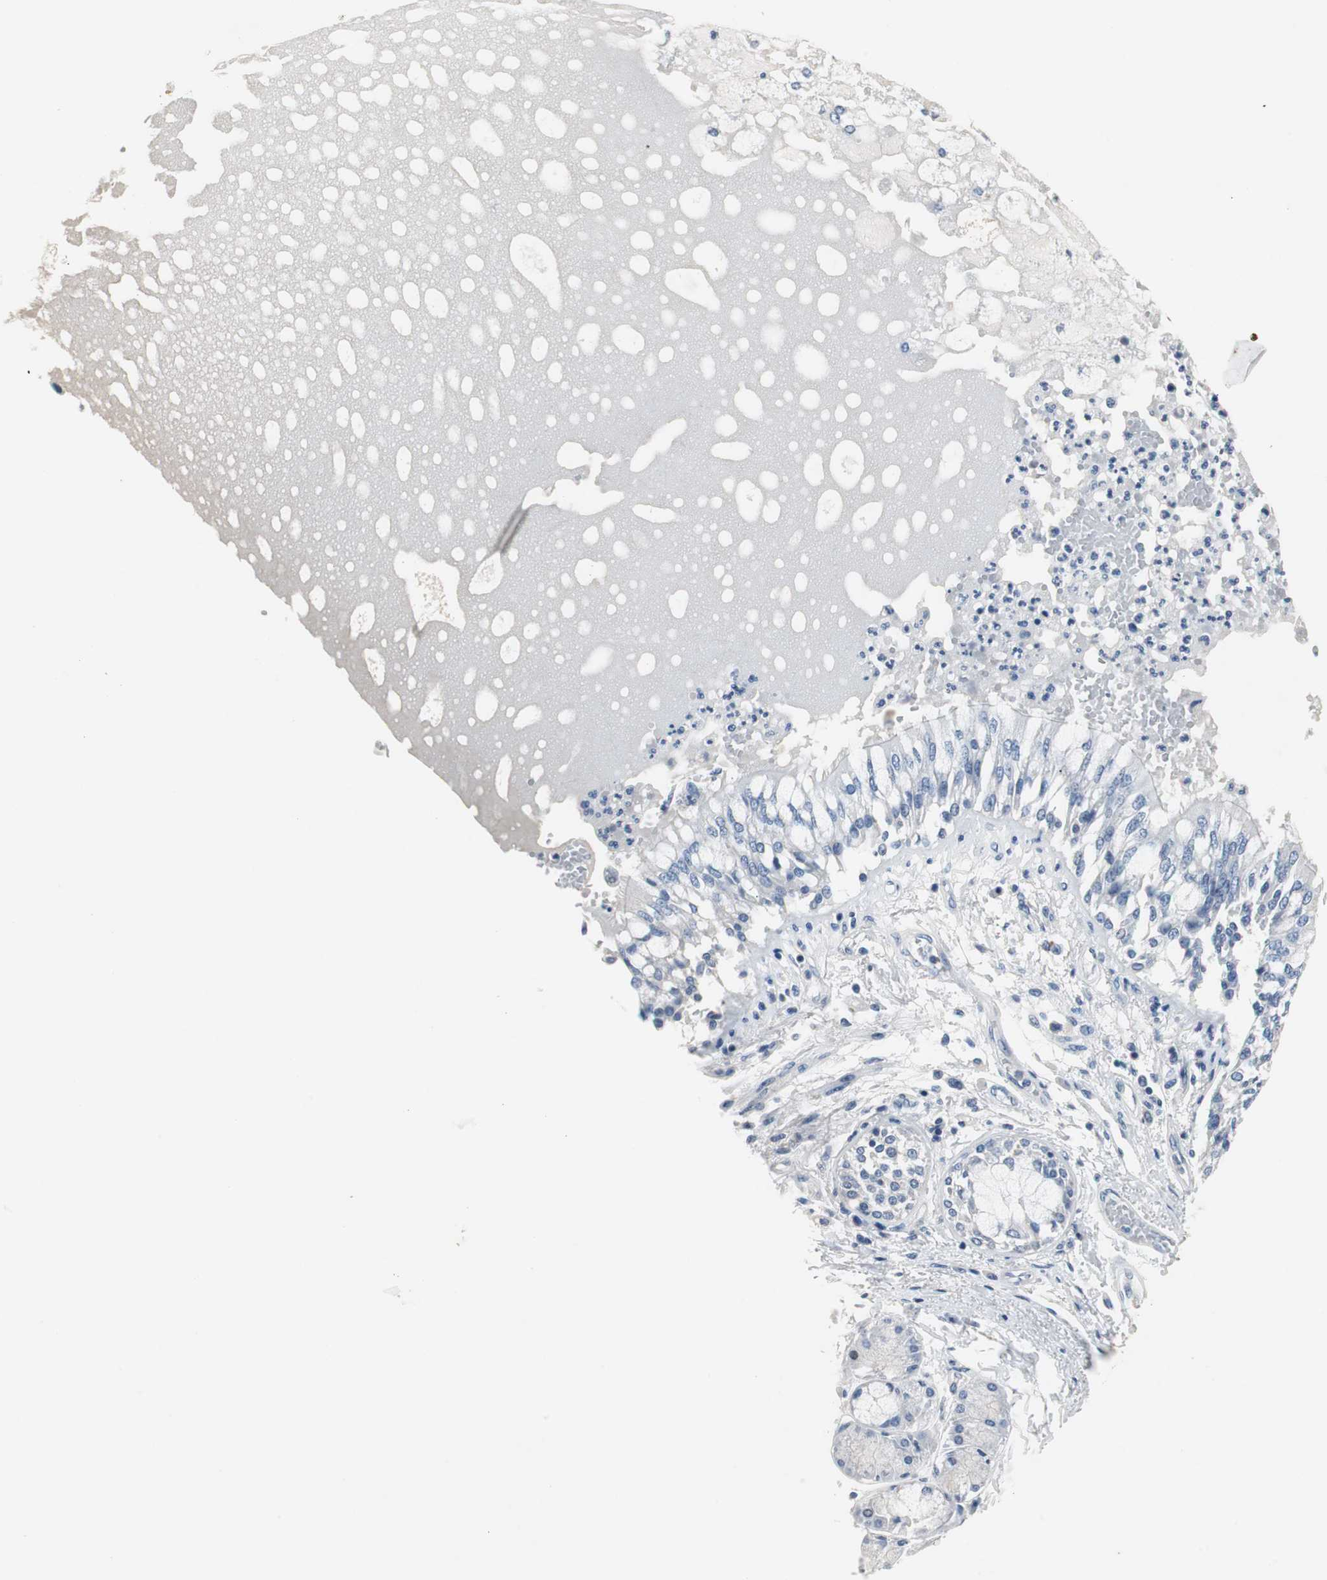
{"staining": {"intensity": "negative", "quantity": "none", "location": "none"}, "tissue": "bronchus", "cell_type": "Respiratory epithelial cells", "image_type": "normal", "snomed": [{"axis": "morphology", "description": "Normal tissue, NOS"}, {"axis": "topography", "description": "Cartilage tissue"}, {"axis": "topography", "description": "Bronchus"}, {"axis": "topography", "description": "Lung"}], "caption": "The photomicrograph displays no staining of respiratory epithelial cells in benign bronchus.", "gene": "LRP2", "patient": {"sex": "female", "age": 49}}